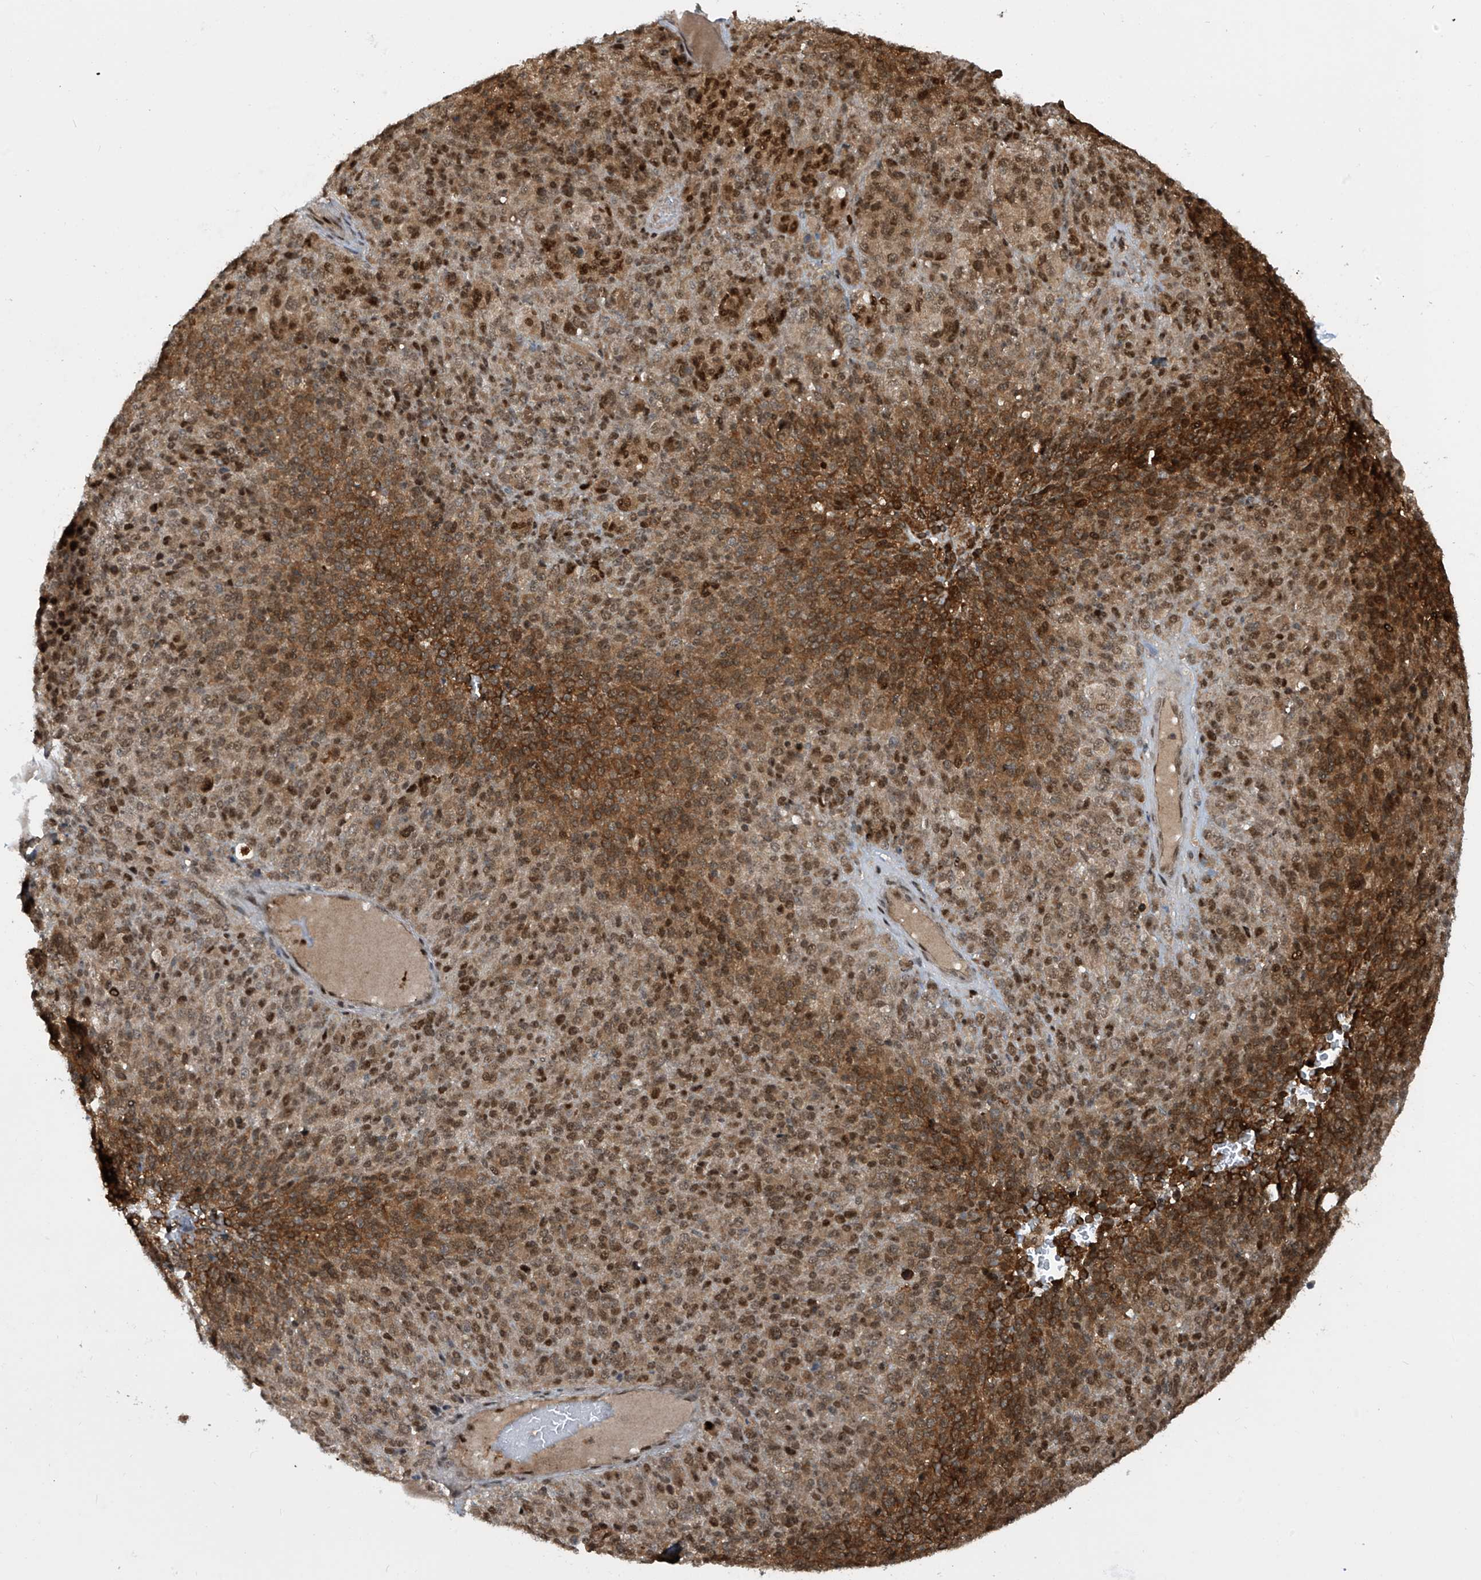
{"staining": {"intensity": "strong", "quantity": ">75%", "location": "cytoplasmic/membranous,nuclear"}, "tissue": "melanoma", "cell_type": "Tumor cells", "image_type": "cancer", "snomed": [{"axis": "morphology", "description": "Malignant melanoma, Metastatic site"}, {"axis": "topography", "description": "Brain"}], "caption": "Strong cytoplasmic/membranous and nuclear protein positivity is seen in approximately >75% of tumor cells in malignant melanoma (metastatic site).", "gene": "LAGE3", "patient": {"sex": "female", "age": 56}}